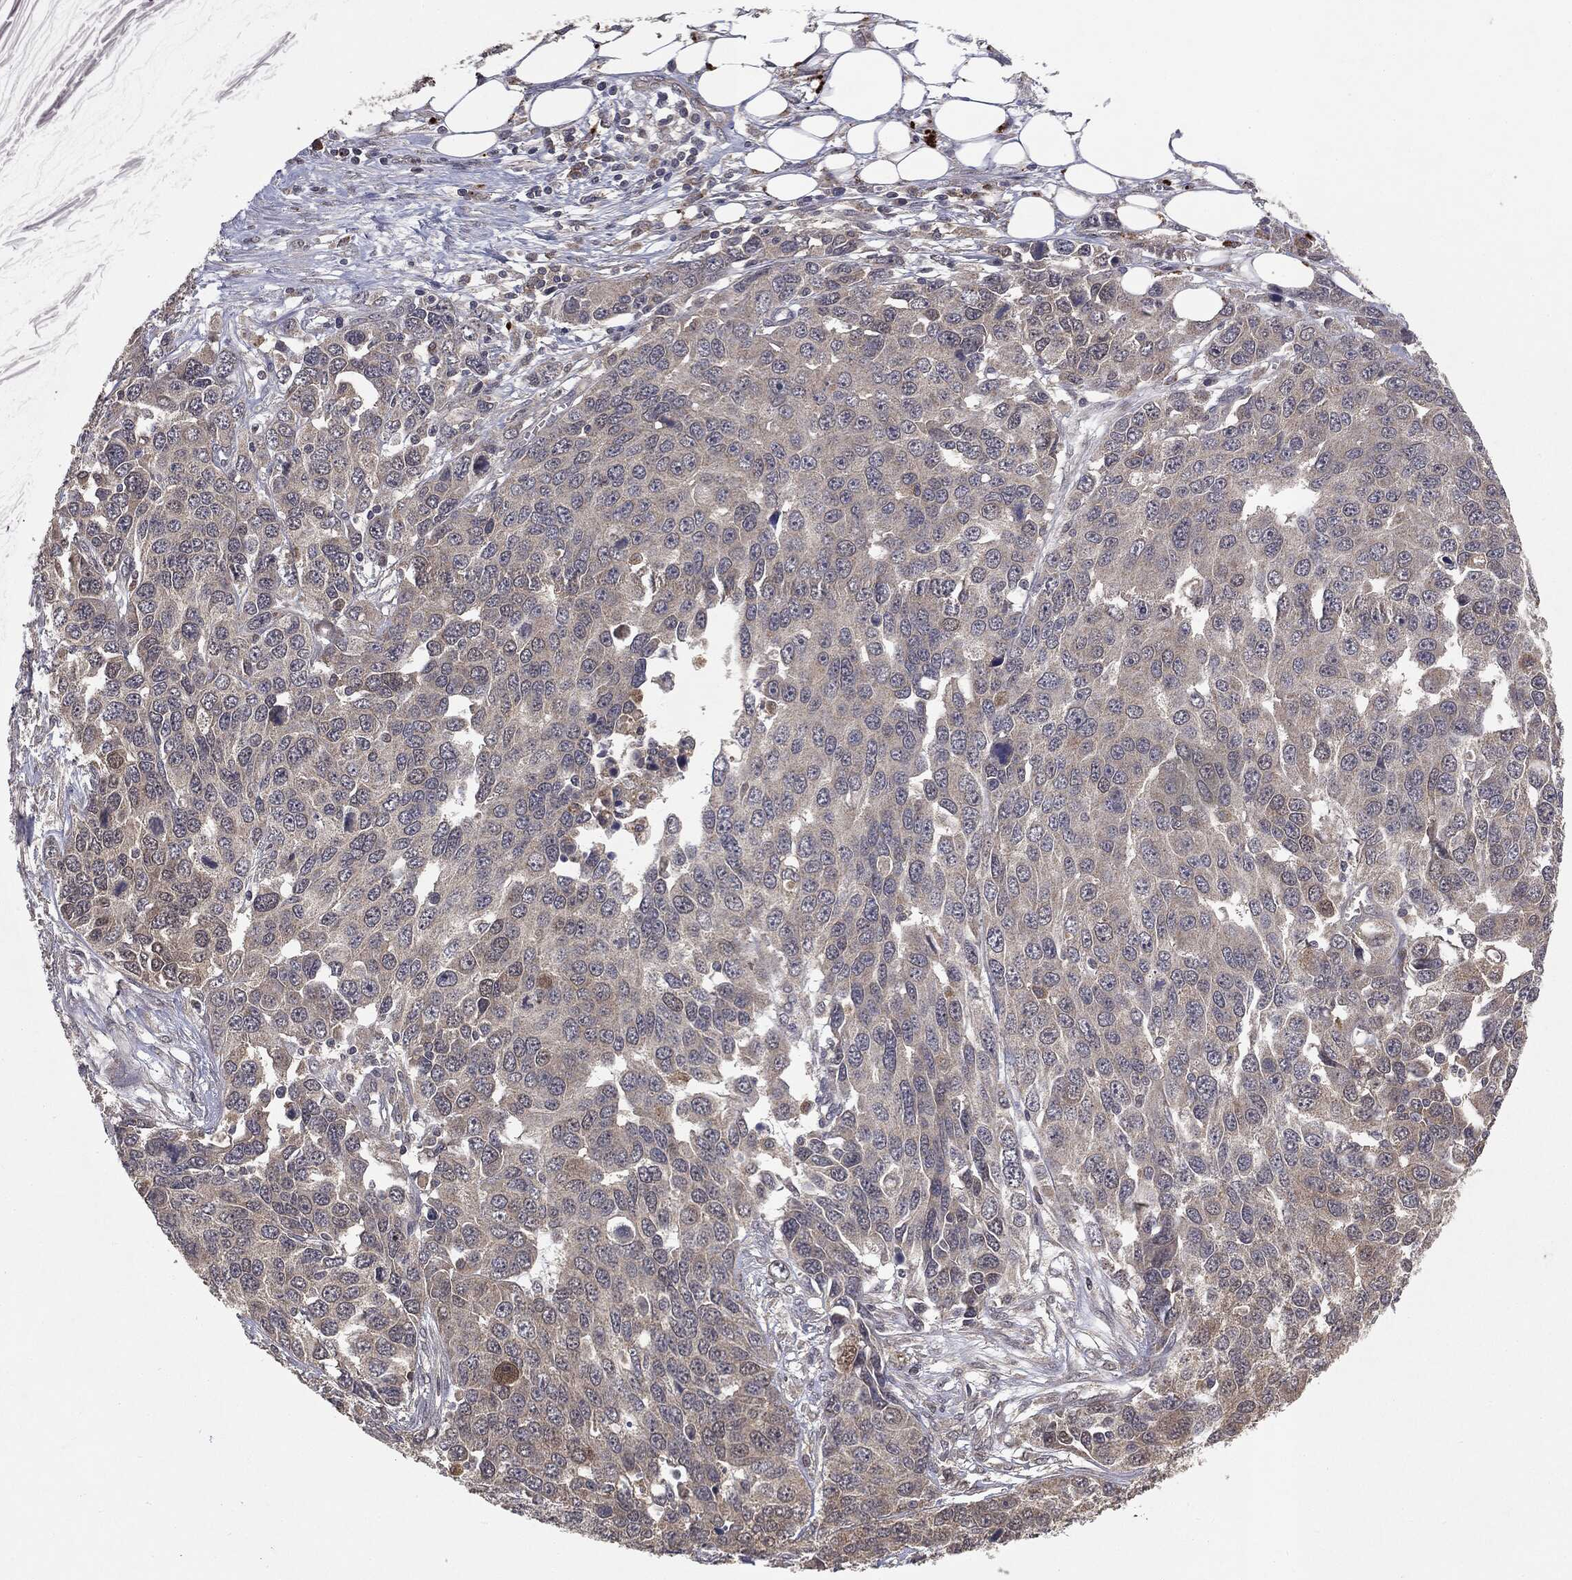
{"staining": {"intensity": "negative", "quantity": "none", "location": "none"}, "tissue": "ovarian cancer", "cell_type": "Tumor cells", "image_type": "cancer", "snomed": [{"axis": "morphology", "description": "Cystadenocarcinoma, serous, NOS"}, {"axis": "topography", "description": "Ovary"}], "caption": "This histopathology image is of ovarian cancer stained with immunohistochemistry (IHC) to label a protein in brown with the nuclei are counter-stained blue. There is no staining in tumor cells.", "gene": "MTOR", "patient": {"sex": "female", "age": 76}}